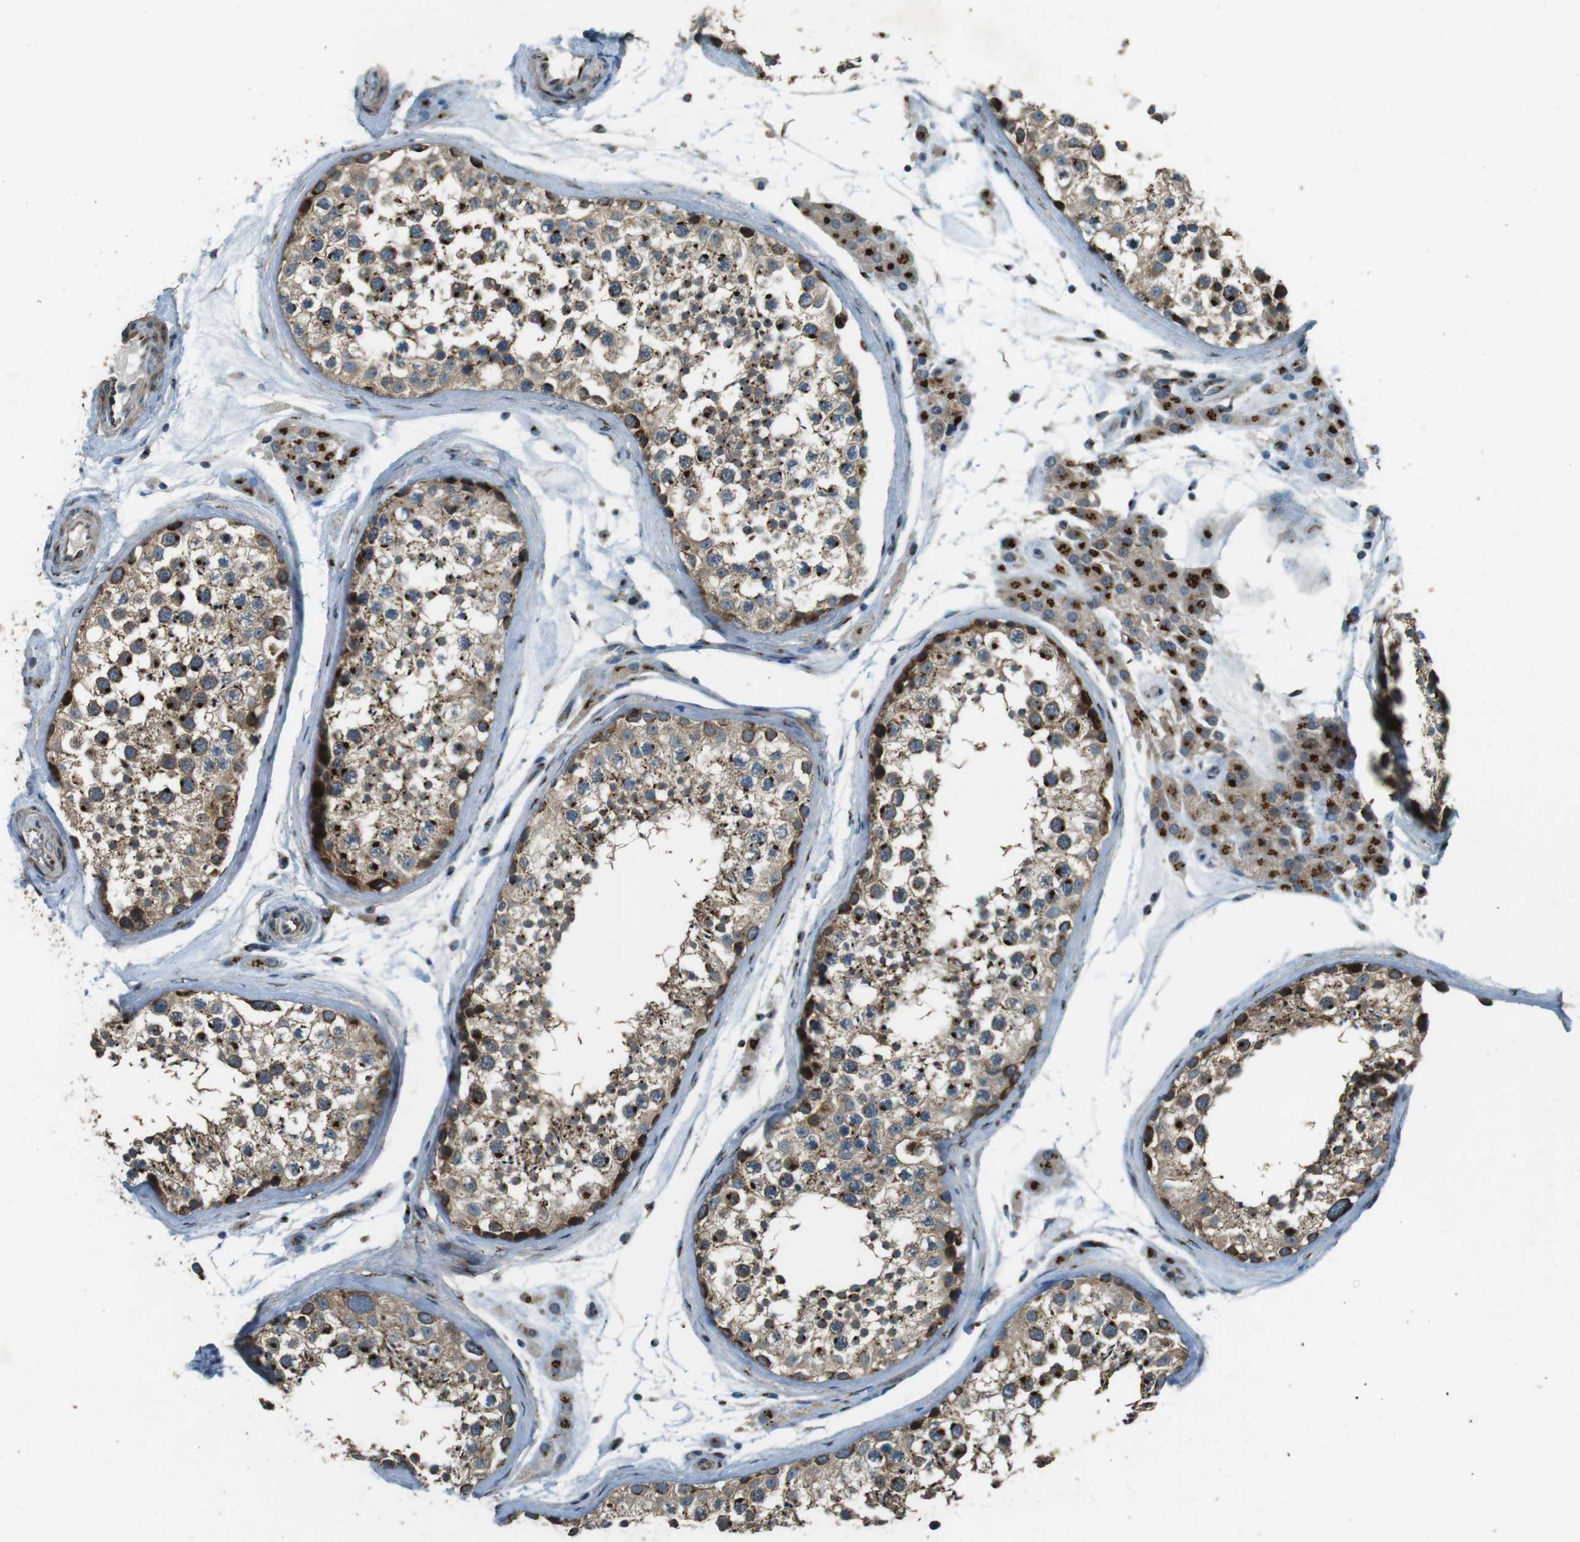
{"staining": {"intensity": "moderate", "quantity": ">75%", "location": "cytoplasmic/membranous"}, "tissue": "testis", "cell_type": "Cells in seminiferous ducts", "image_type": "normal", "snomed": [{"axis": "morphology", "description": "Normal tissue, NOS"}, {"axis": "topography", "description": "Testis"}], "caption": "Protein expression analysis of unremarkable human testis reveals moderate cytoplasmic/membranous staining in about >75% of cells in seminiferous ducts. (IHC, brightfield microscopy, high magnification).", "gene": "TMEM115", "patient": {"sex": "male", "age": 46}}